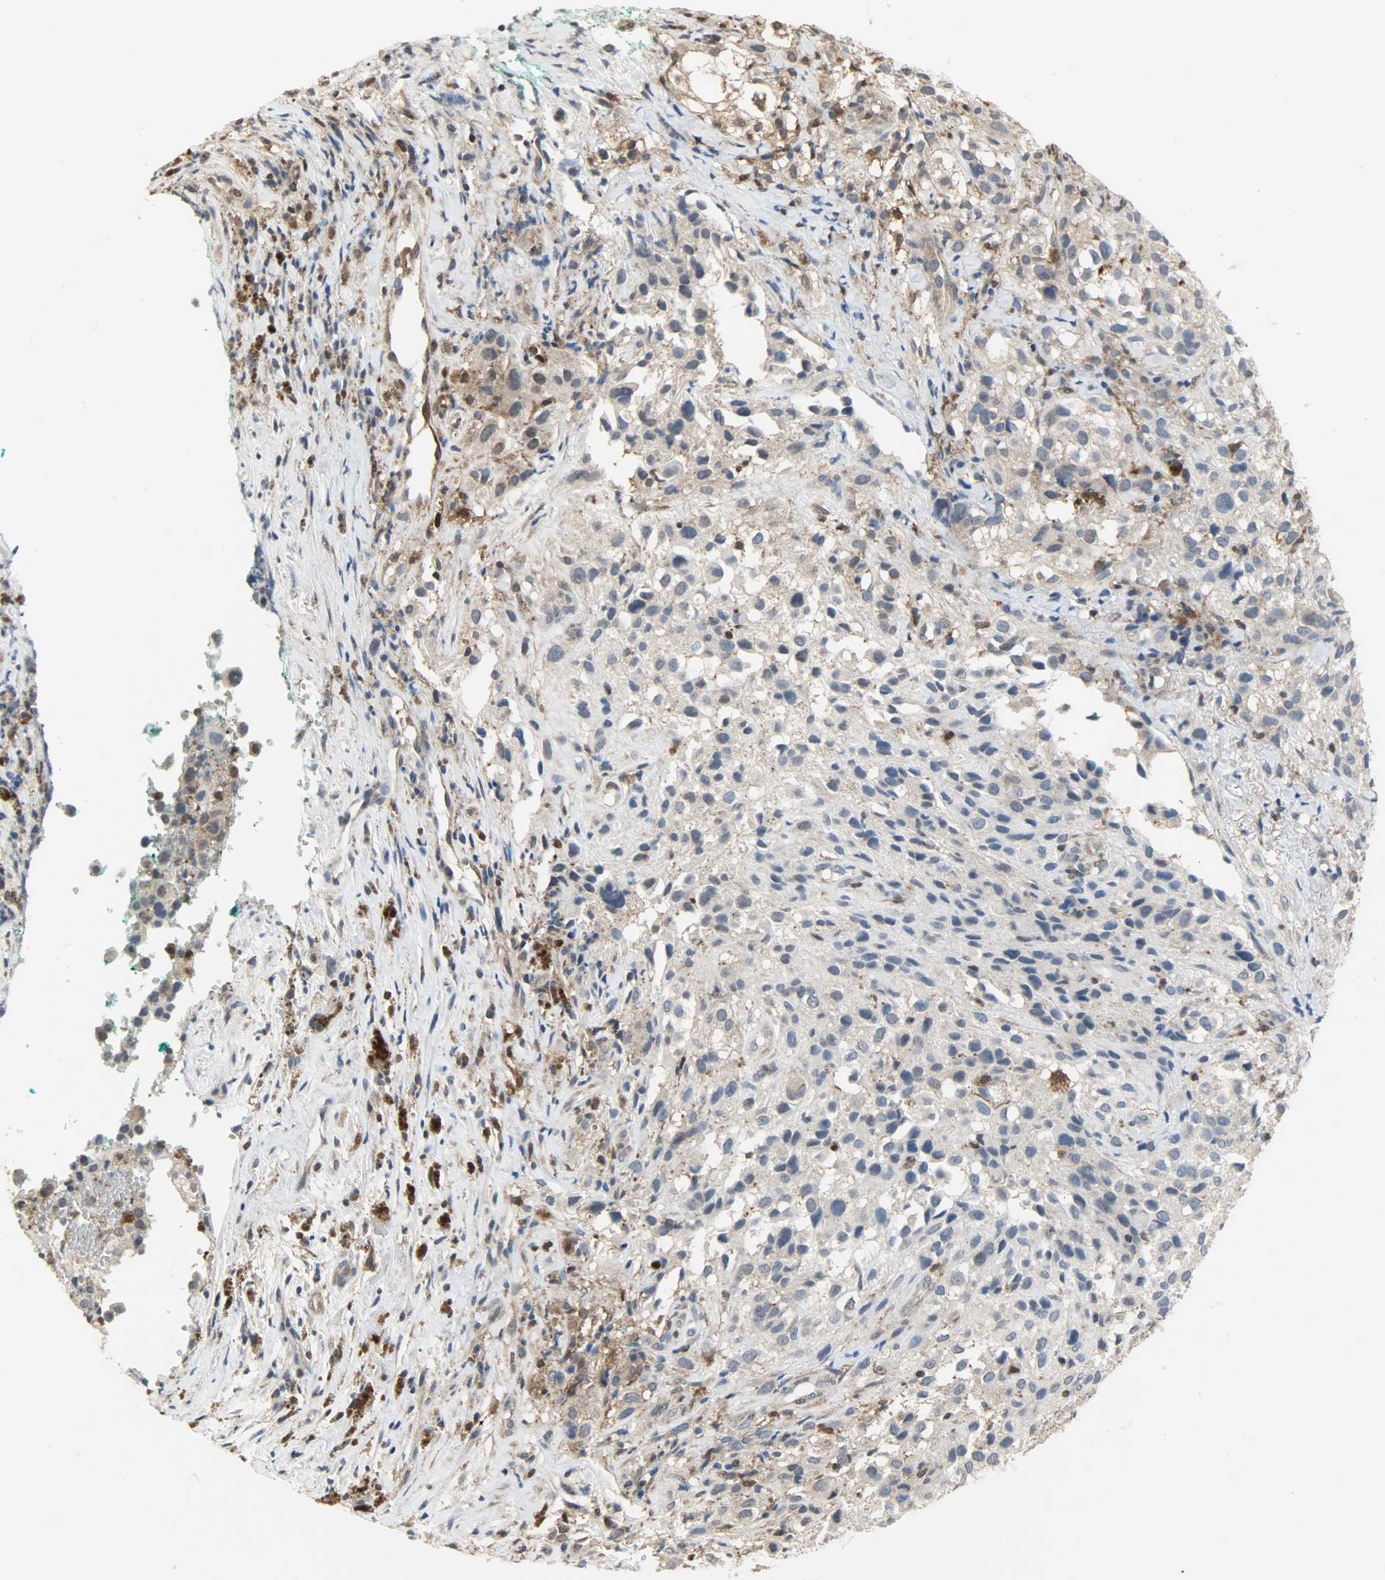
{"staining": {"intensity": "weak", "quantity": "25%-75%", "location": "cytoplasmic/membranous"}, "tissue": "melanoma", "cell_type": "Tumor cells", "image_type": "cancer", "snomed": [{"axis": "morphology", "description": "Necrosis, NOS"}, {"axis": "morphology", "description": "Malignant melanoma, NOS"}, {"axis": "topography", "description": "Skin"}], "caption": "Immunohistochemical staining of malignant melanoma displays weak cytoplasmic/membranous protein staining in approximately 25%-75% of tumor cells.", "gene": "TRIM21", "patient": {"sex": "female", "age": 87}}